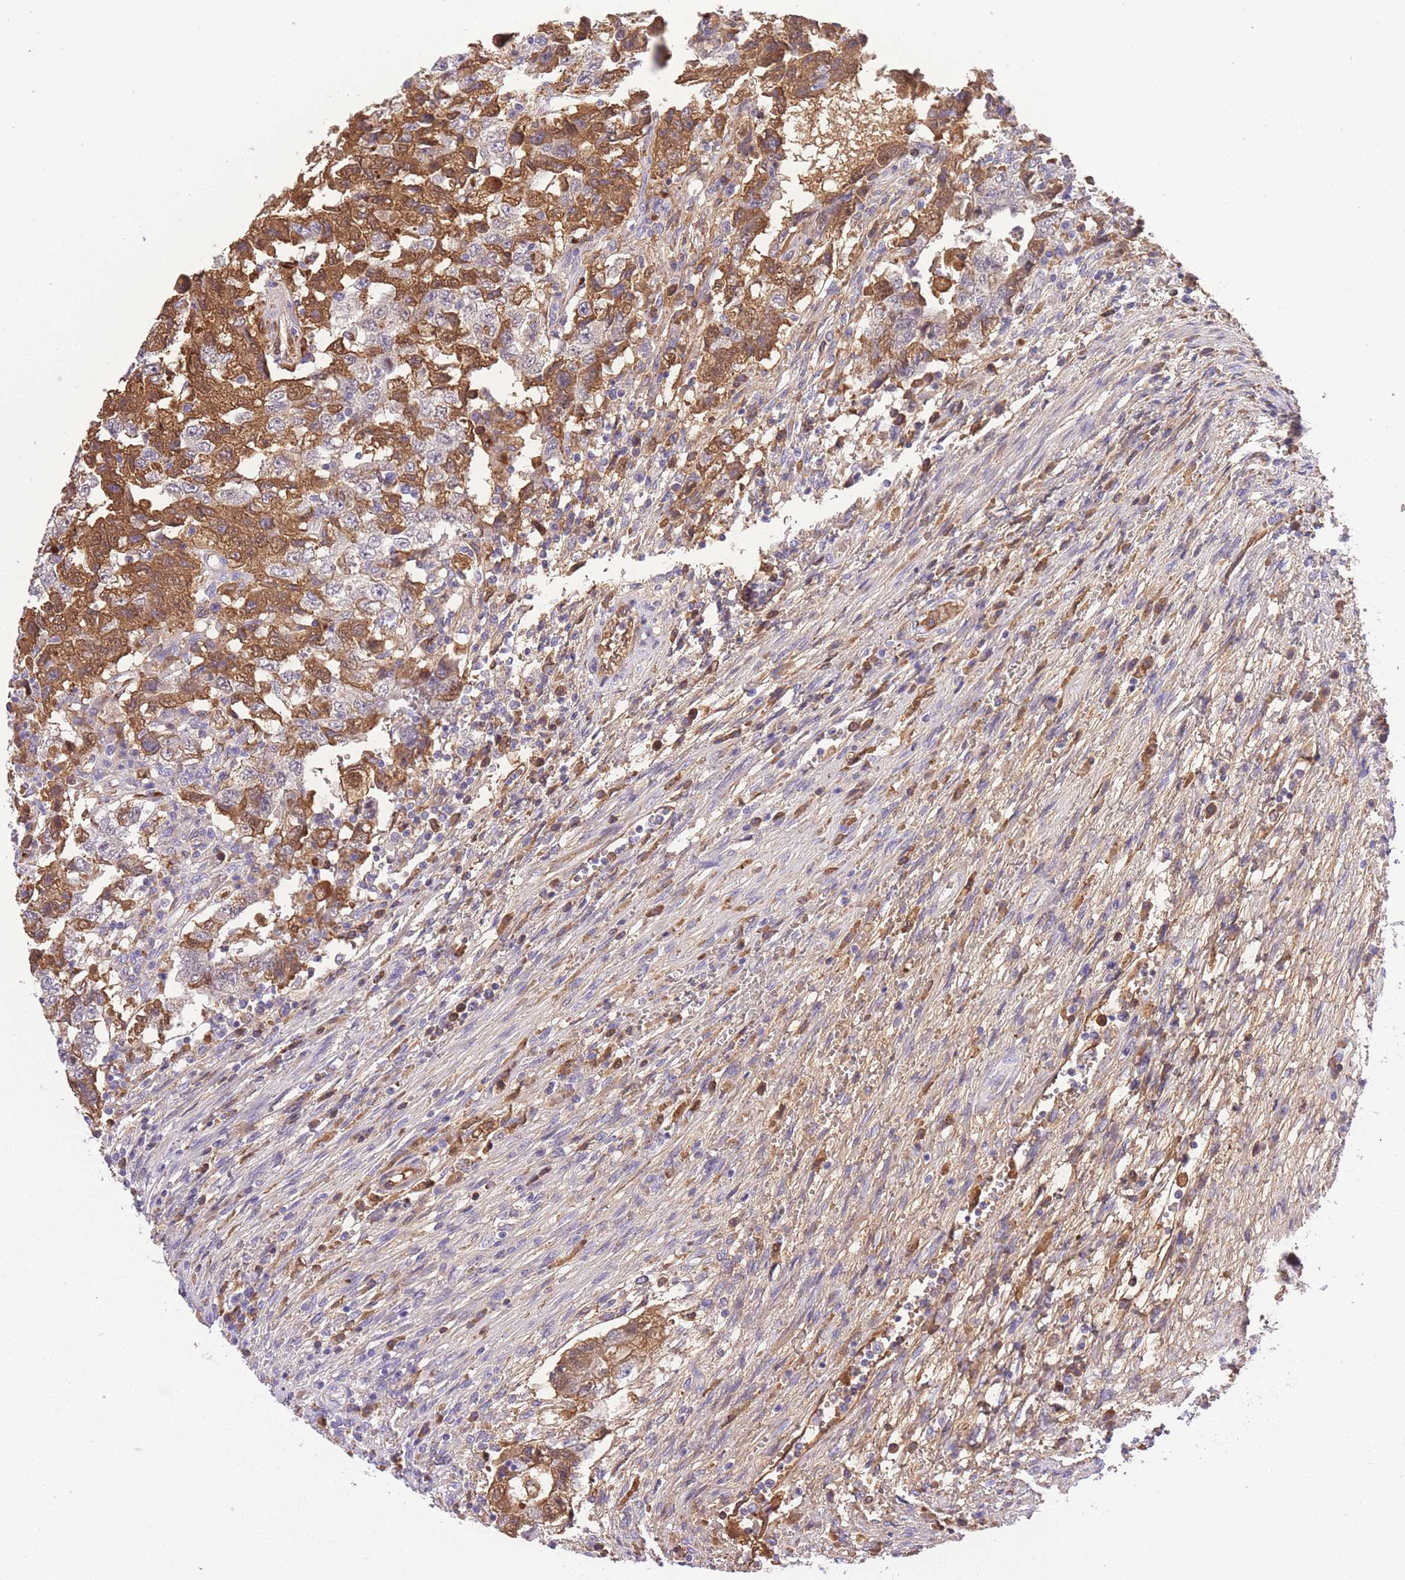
{"staining": {"intensity": "moderate", "quantity": ">75%", "location": "cytoplasmic/membranous"}, "tissue": "testis cancer", "cell_type": "Tumor cells", "image_type": "cancer", "snomed": [{"axis": "morphology", "description": "Carcinoma, Embryonal, NOS"}, {"axis": "topography", "description": "Testis"}], "caption": "Moderate cytoplasmic/membranous staining is appreciated in about >75% of tumor cells in testis embryonal carcinoma.", "gene": "GNAT1", "patient": {"sex": "male", "age": 26}}